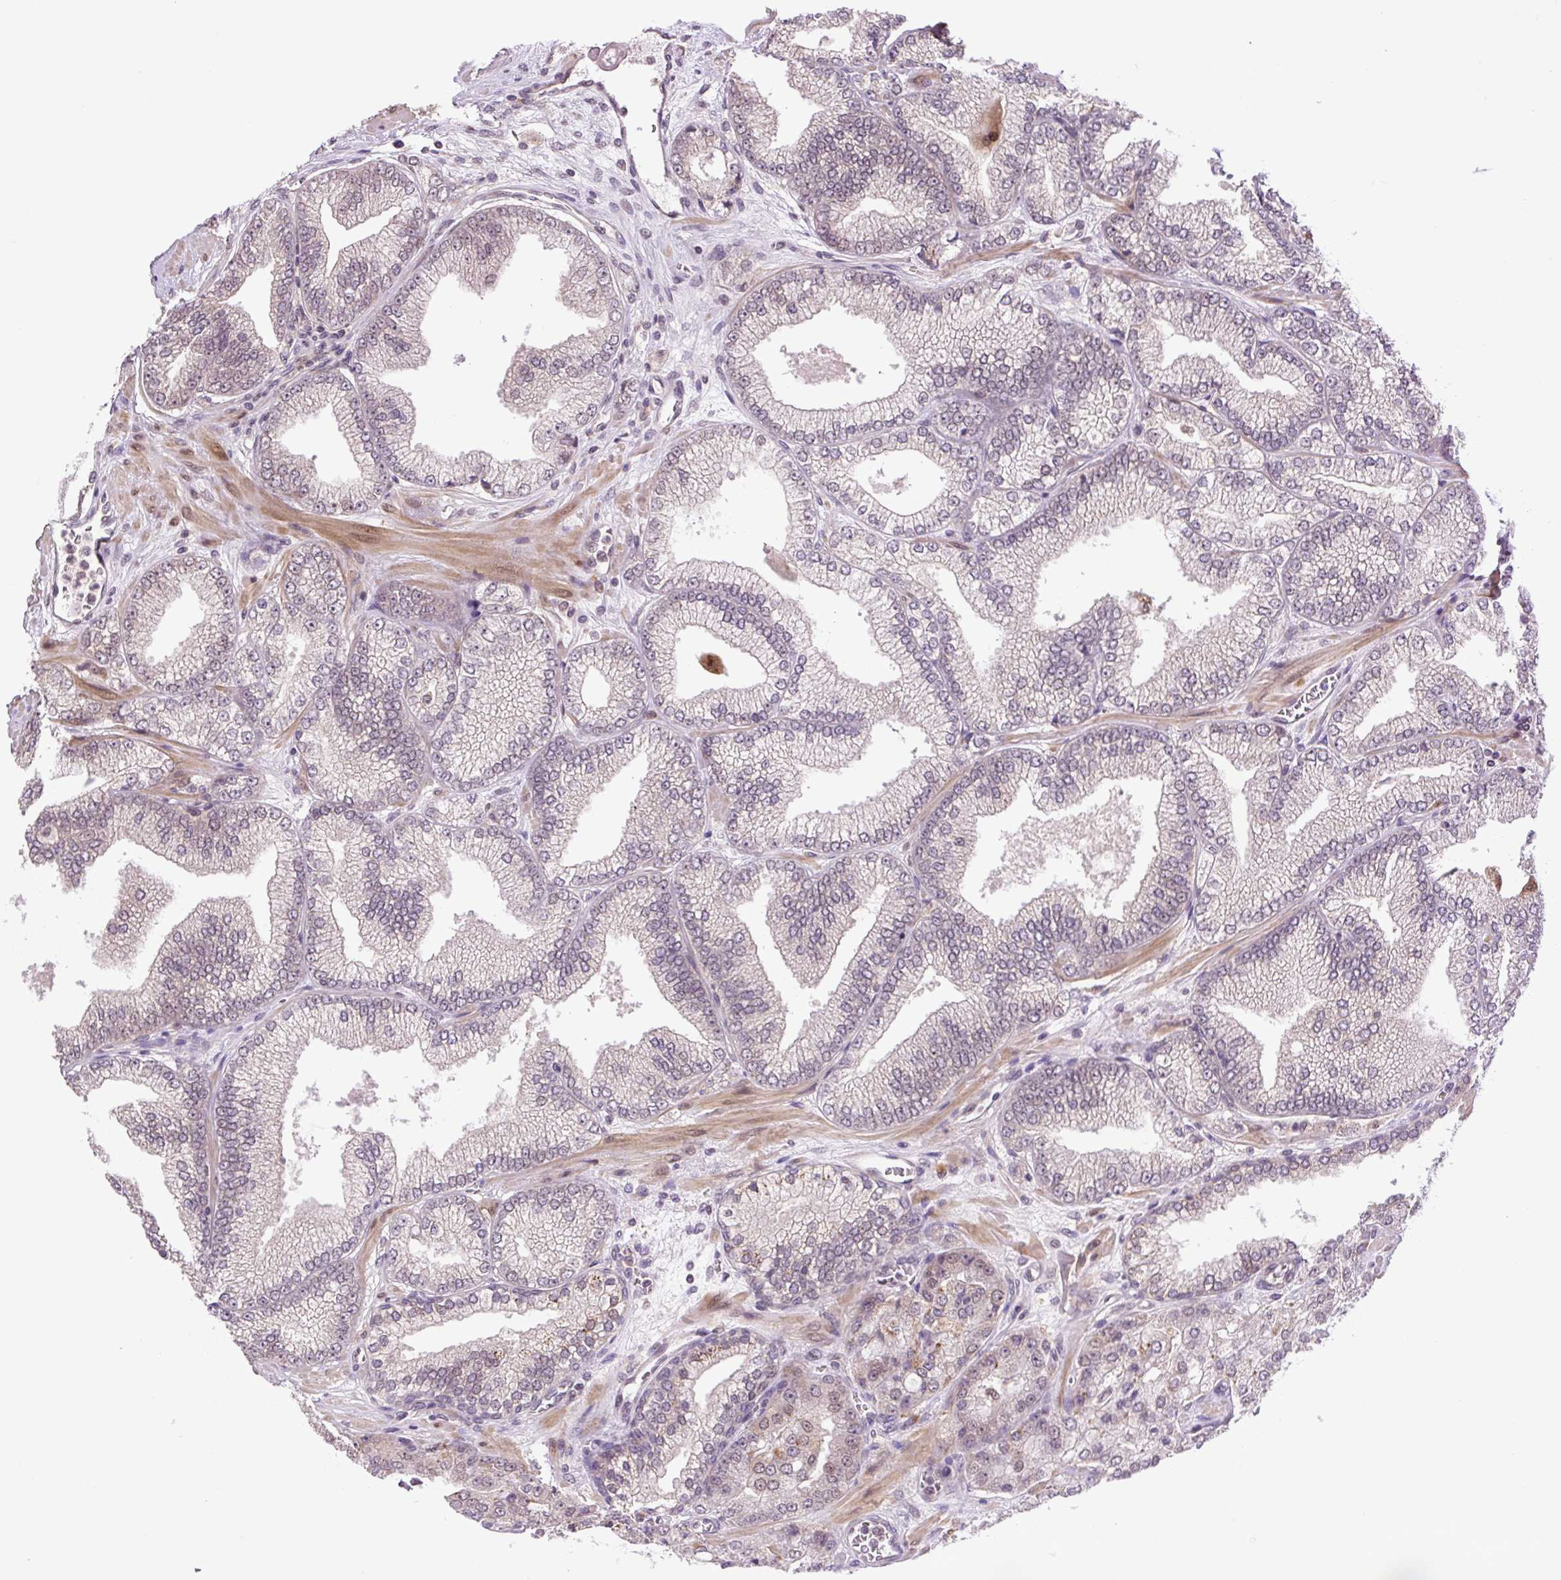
{"staining": {"intensity": "weak", "quantity": "<25%", "location": "nuclear"}, "tissue": "prostate cancer", "cell_type": "Tumor cells", "image_type": "cancer", "snomed": [{"axis": "morphology", "description": "Adenocarcinoma, High grade"}, {"axis": "topography", "description": "Prostate"}], "caption": "Immunohistochemical staining of prostate cancer reveals no significant staining in tumor cells.", "gene": "KPNA1", "patient": {"sex": "male", "age": 68}}